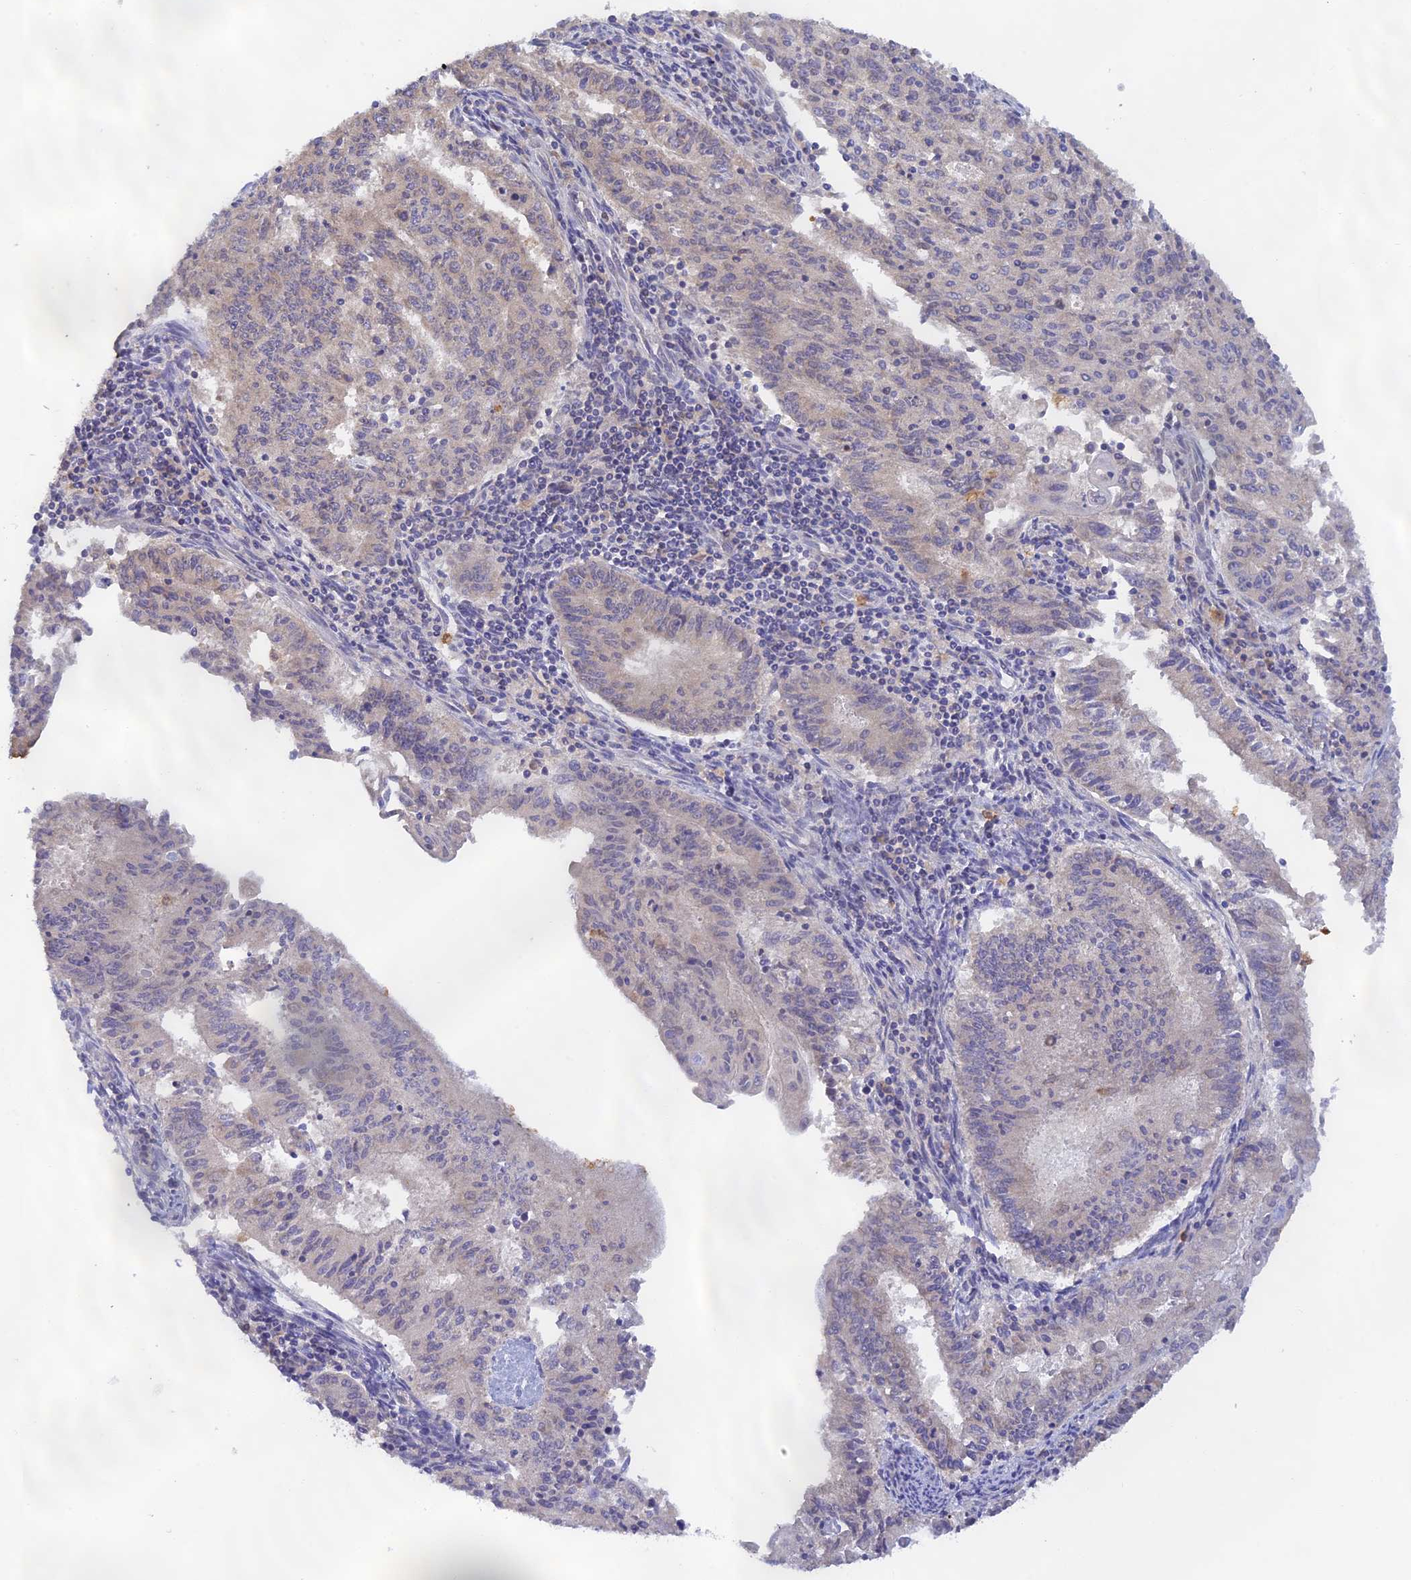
{"staining": {"intensity": "weak", "quantity": "<25%", "location": "nuclear"}, "tissue": "endometrial cancer", "cell_type": "Tumor cells", "image_type": "cancer", "snomed": [{"axis": "morphology", "description": "Adenocarcinoma, NOS"}, {"axis": "topography", "description": "Endometrium"}], "caption": "DAB immunohistochemical staining of endometrial cancer (adenocarcinoma) exhibits no significant expression in tumor cells. (Brightfield microscopy of DAB (3,3'-diaminobenzidine) IHC at high magnification).", "gene": "PEX16", "patient": {"sex": "female", "age": 59}}